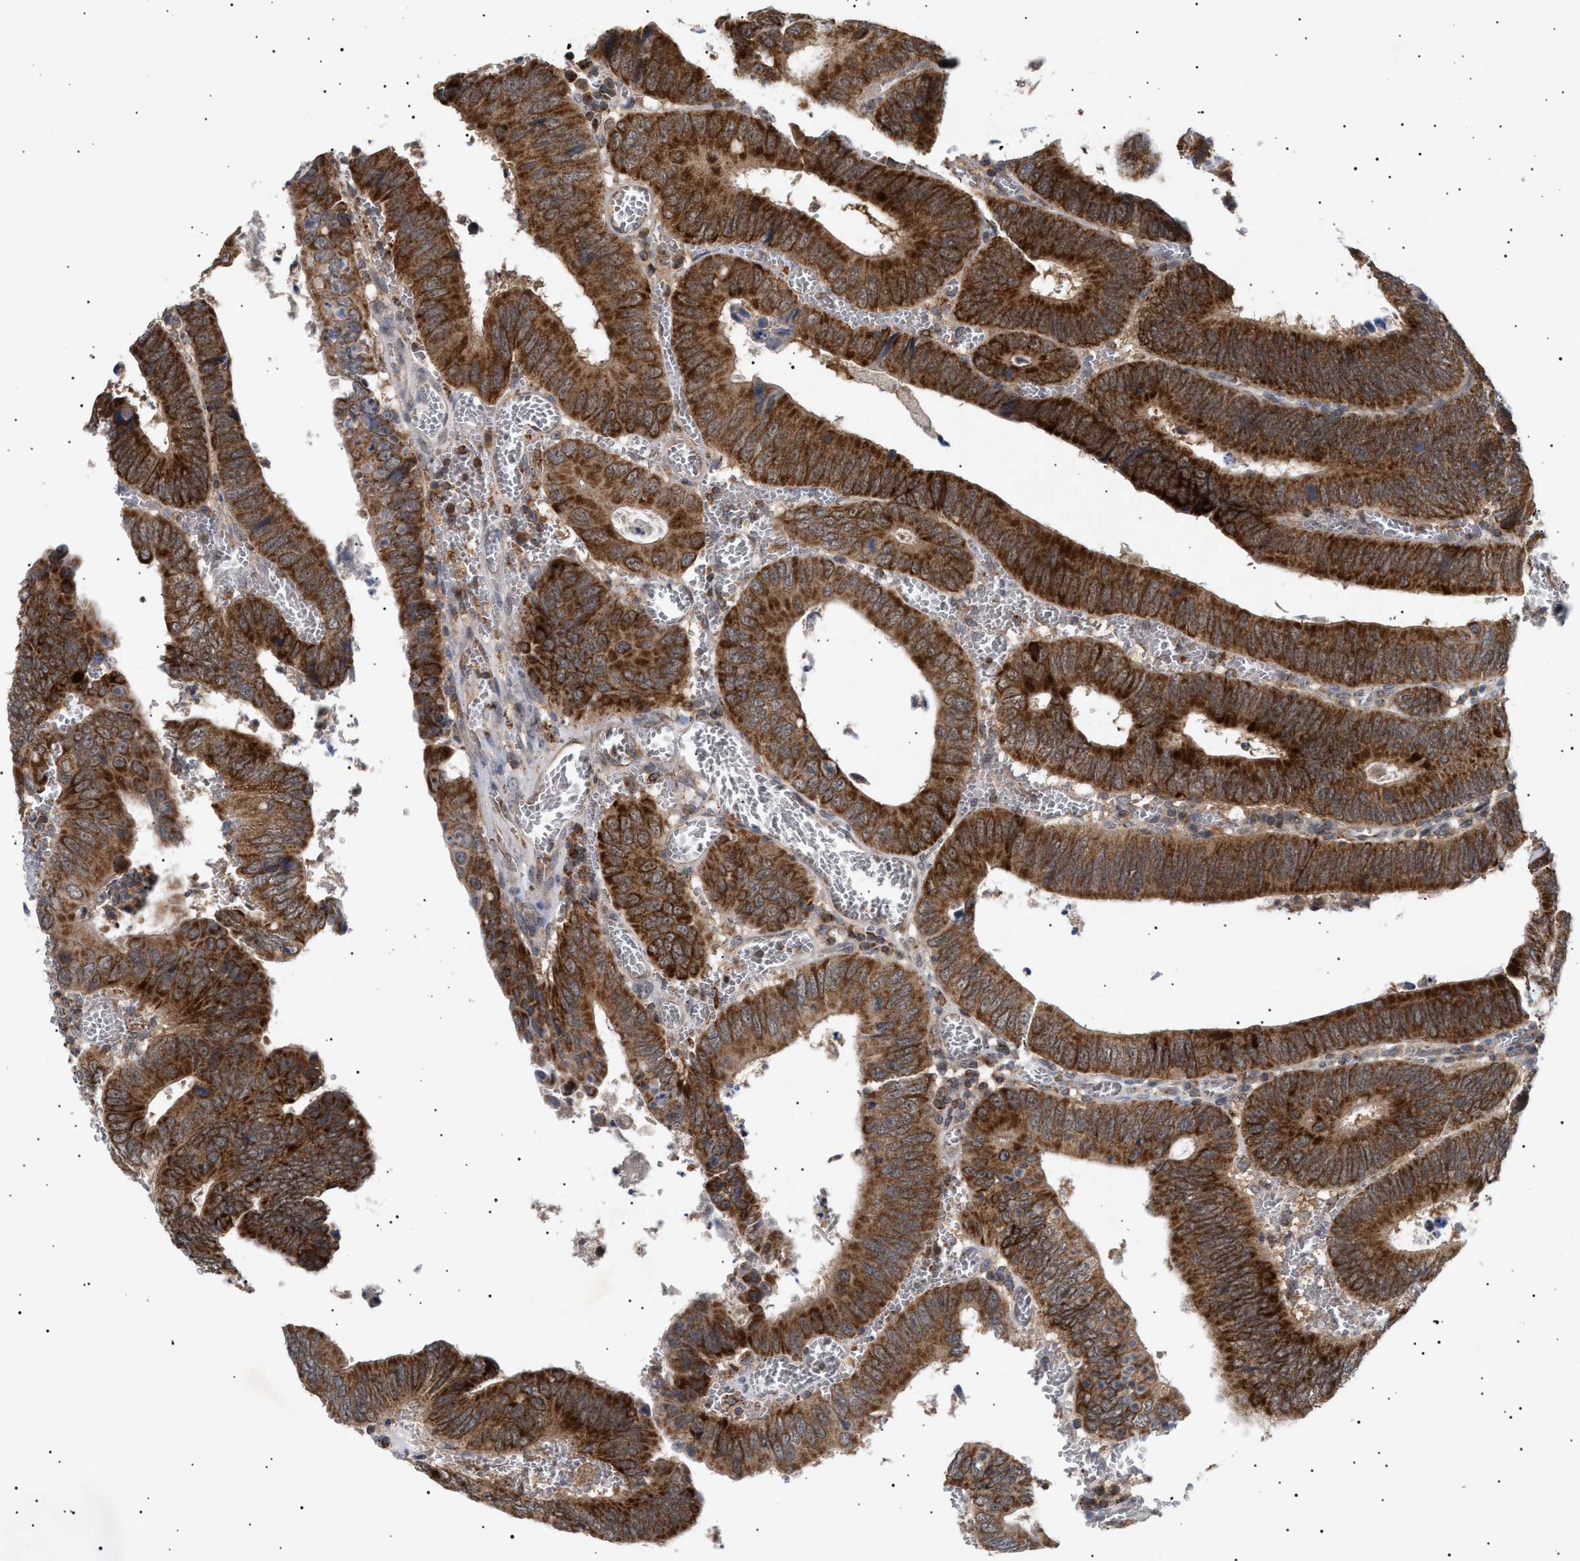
{"staining": {"intensity": "strong", "quantity": ">75%", "location": "cytoplasmic/membranous"}, "tissue": "colorectal cancer", "cell_type": "Tumor cells", "image_type": "cancer", "snomed": [{"axis": "morphology", "description": "Inflammation, NOS"}, {"axis": "morphology", "description": "Adenocarcinoma, NOS"}, {"axis": "topography", "description": "Colon"}], "caption": "Immunohistochemical staining of human colorectal adenocarcinoma demonstrates high levels of strong cytoplasmic/membranous protein expression in about >75% of tumor cells.", "gene": "SIRT5", "patient": {"sex": "male", "age": 72}}